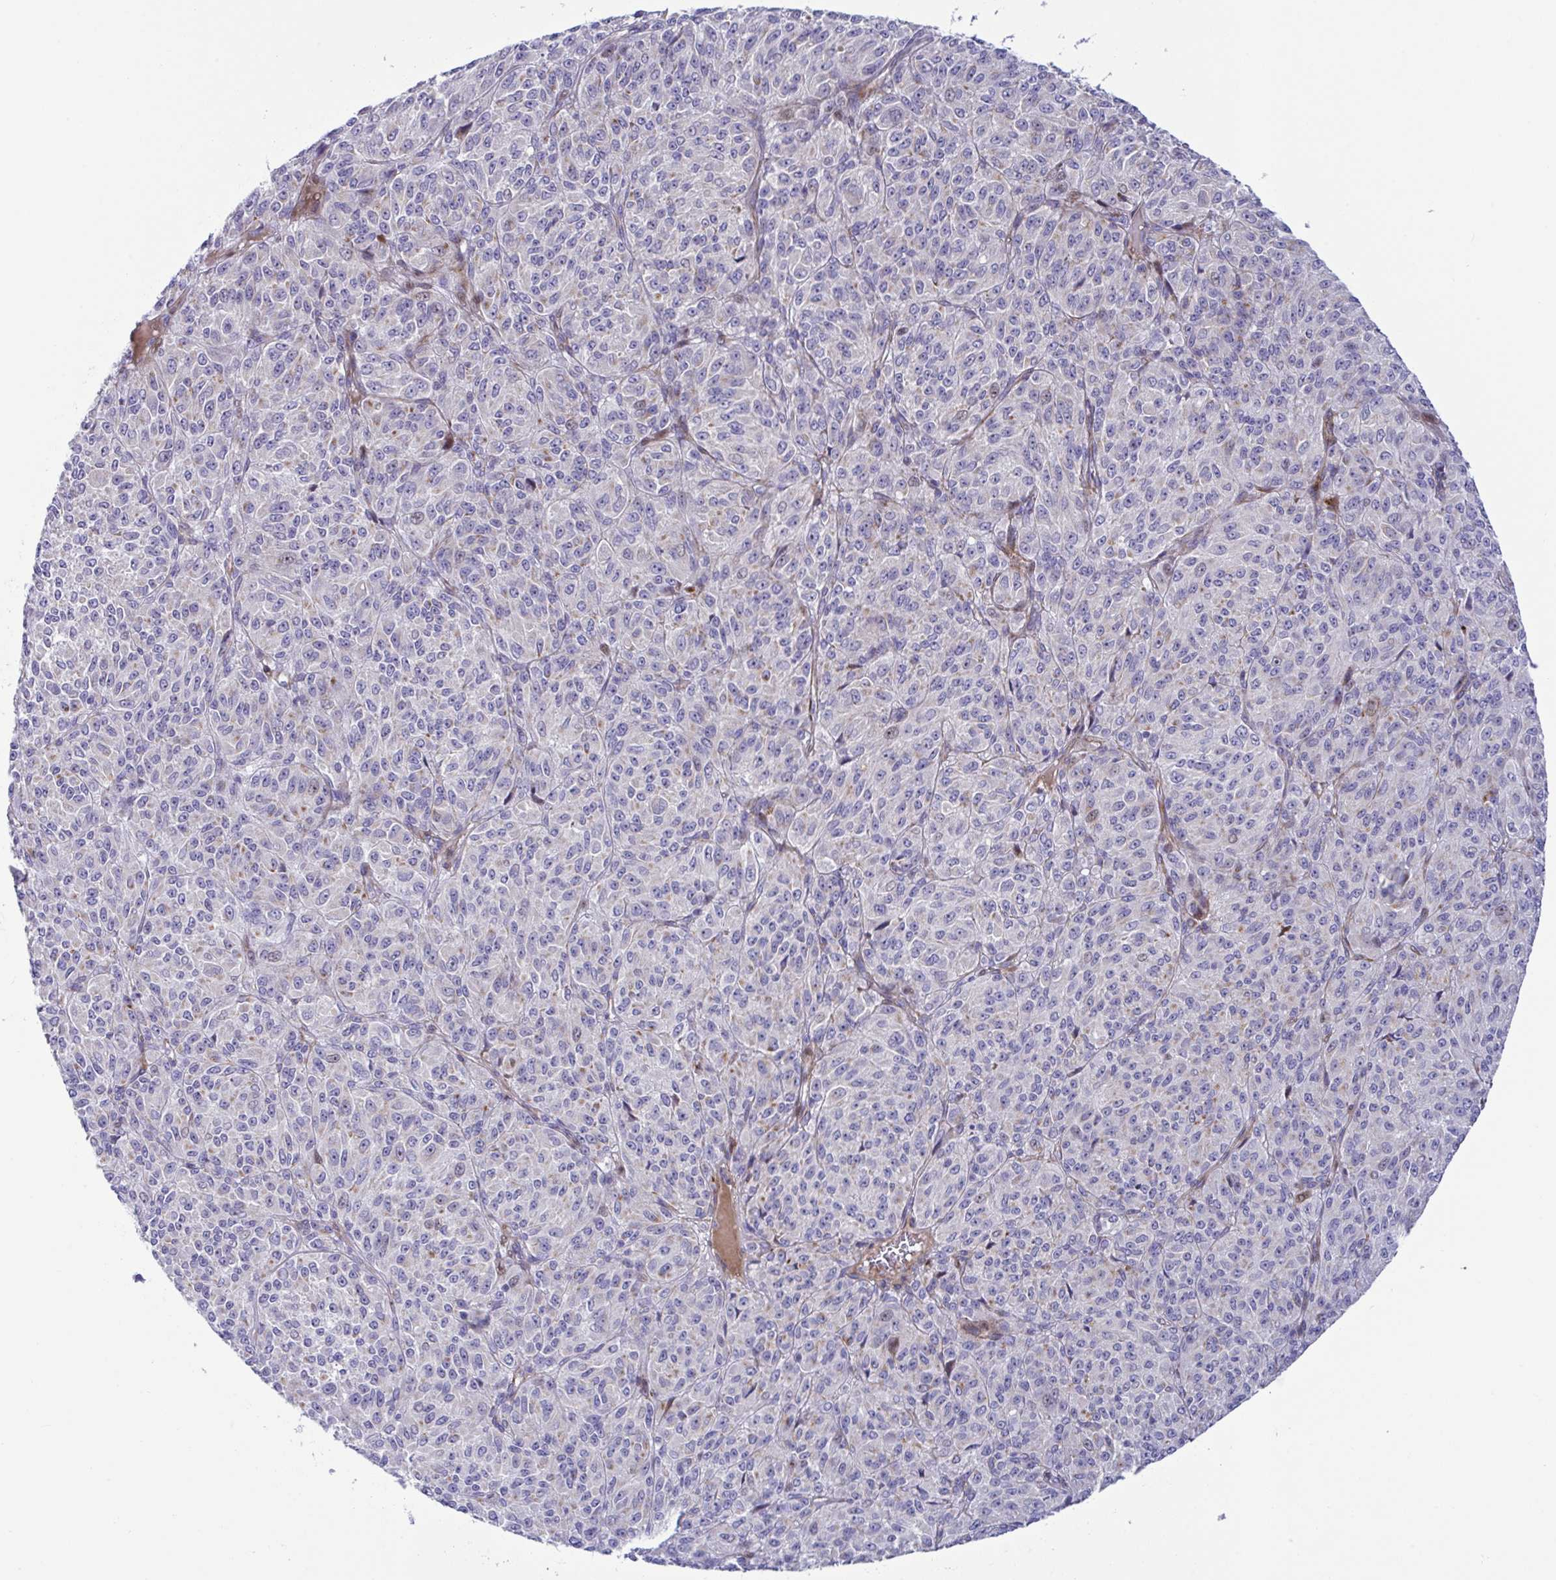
{"staining": {"intensity": "negative", "quantity": "none", "location": "none"}, "tissue": "melanoma", "cell_type": "Tumor cells", "image_type": "cancer", "snomed": [{"axis": "morphology", "description": "Malignant melanoma, Metastatic site"}, {"axis": "topography", "description": "Brain"}], "caption": "An immunohistochemistry histopathology image of melanoma is shown. There is no staining in tumor cells of melanoma.", "gene": "ZNF713", "patient": {"sex": "female", "age": 56}}